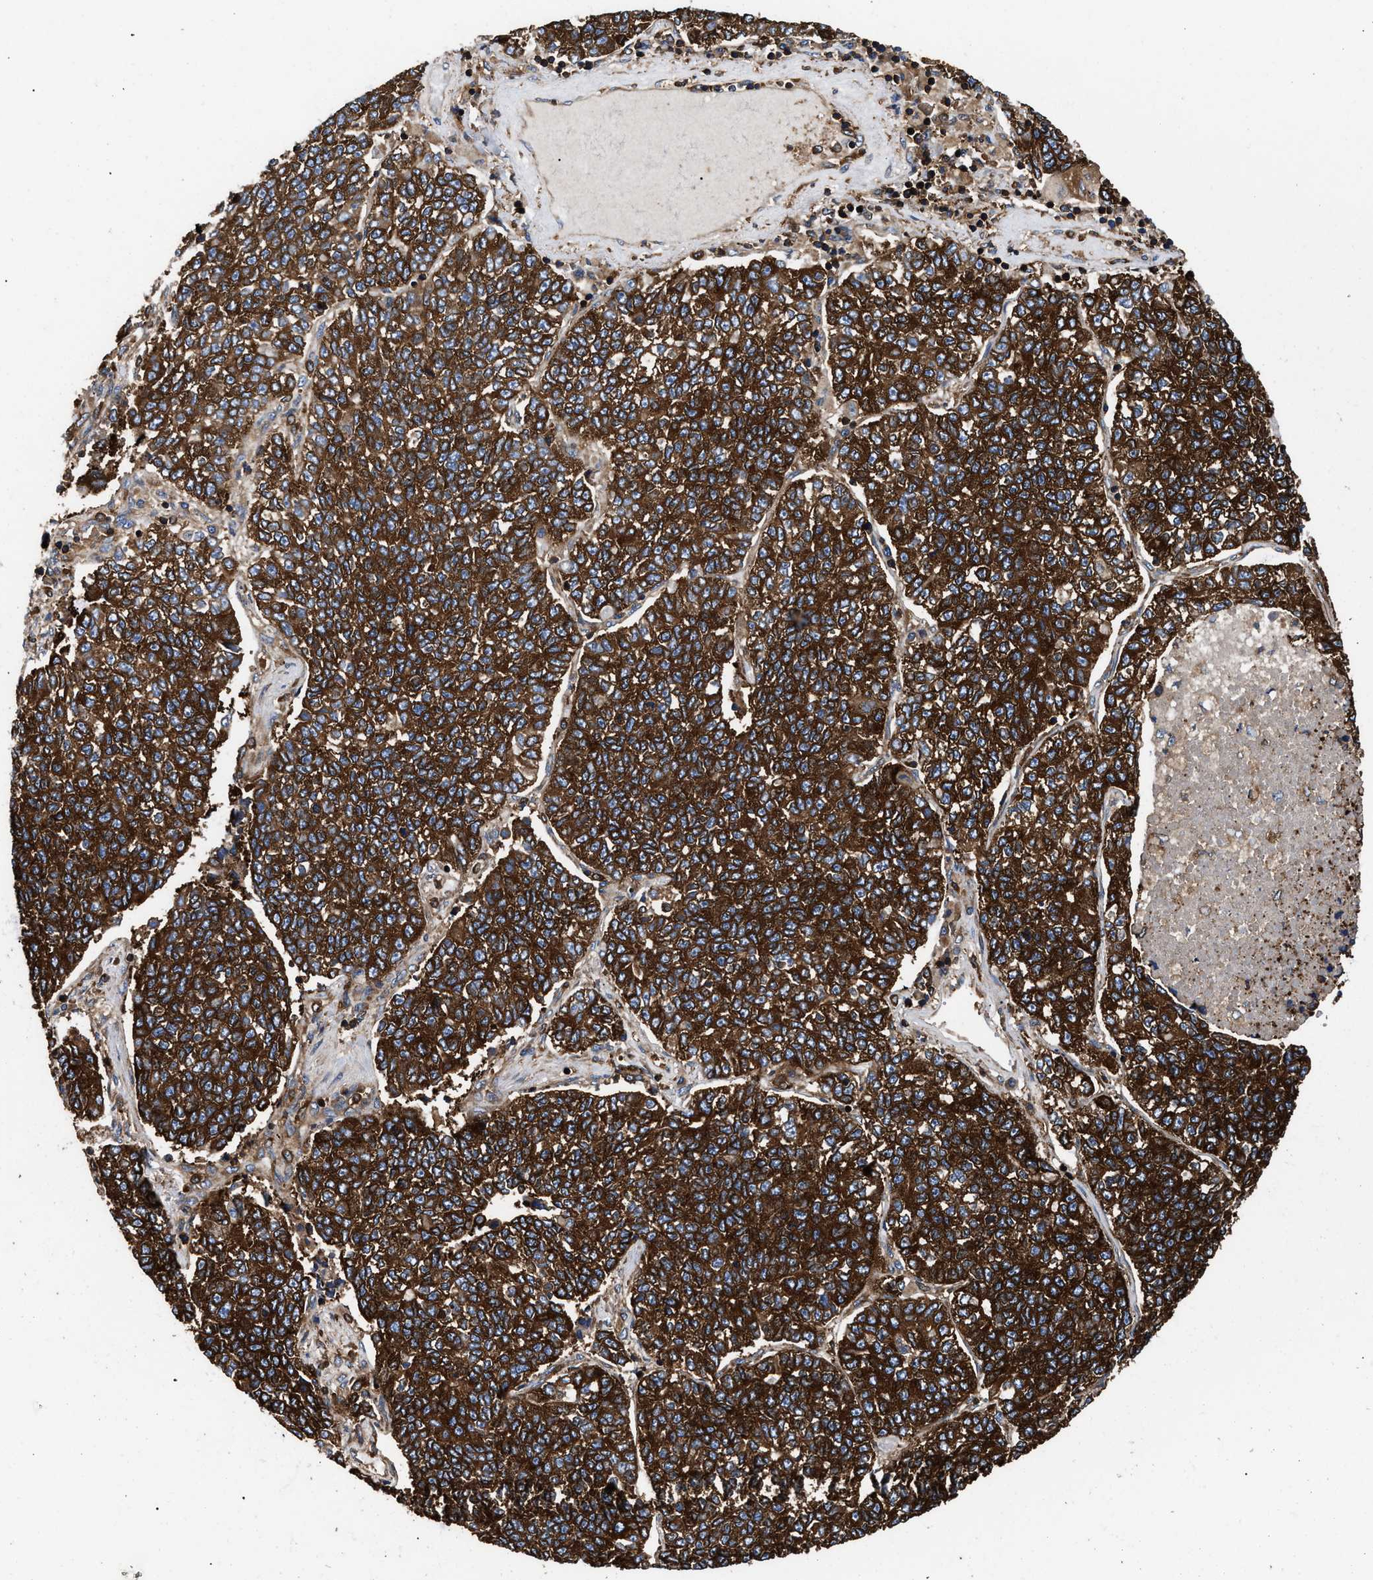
{"staining": {"intensity": "strong", "quantity": ">75%", "location": "cytoplasmic/membranous"}, "tissue": "lung cancer", "cell_type": "Tumor cells", "image_type": "cancer", "snomed": [{"axis": "morphology", "description": "Adenocarcinoma, NOS"}, {"axis": "topography", "description": "Lung"}], "caption": "Brown immunohistochemical staining in human adenocarcinoma (lung) shows strong cytoplasmic/membranous staining in about >75% of tumor cells.", "gene": "KYAT1", "patient": {"sex": "male", "age": 49}}